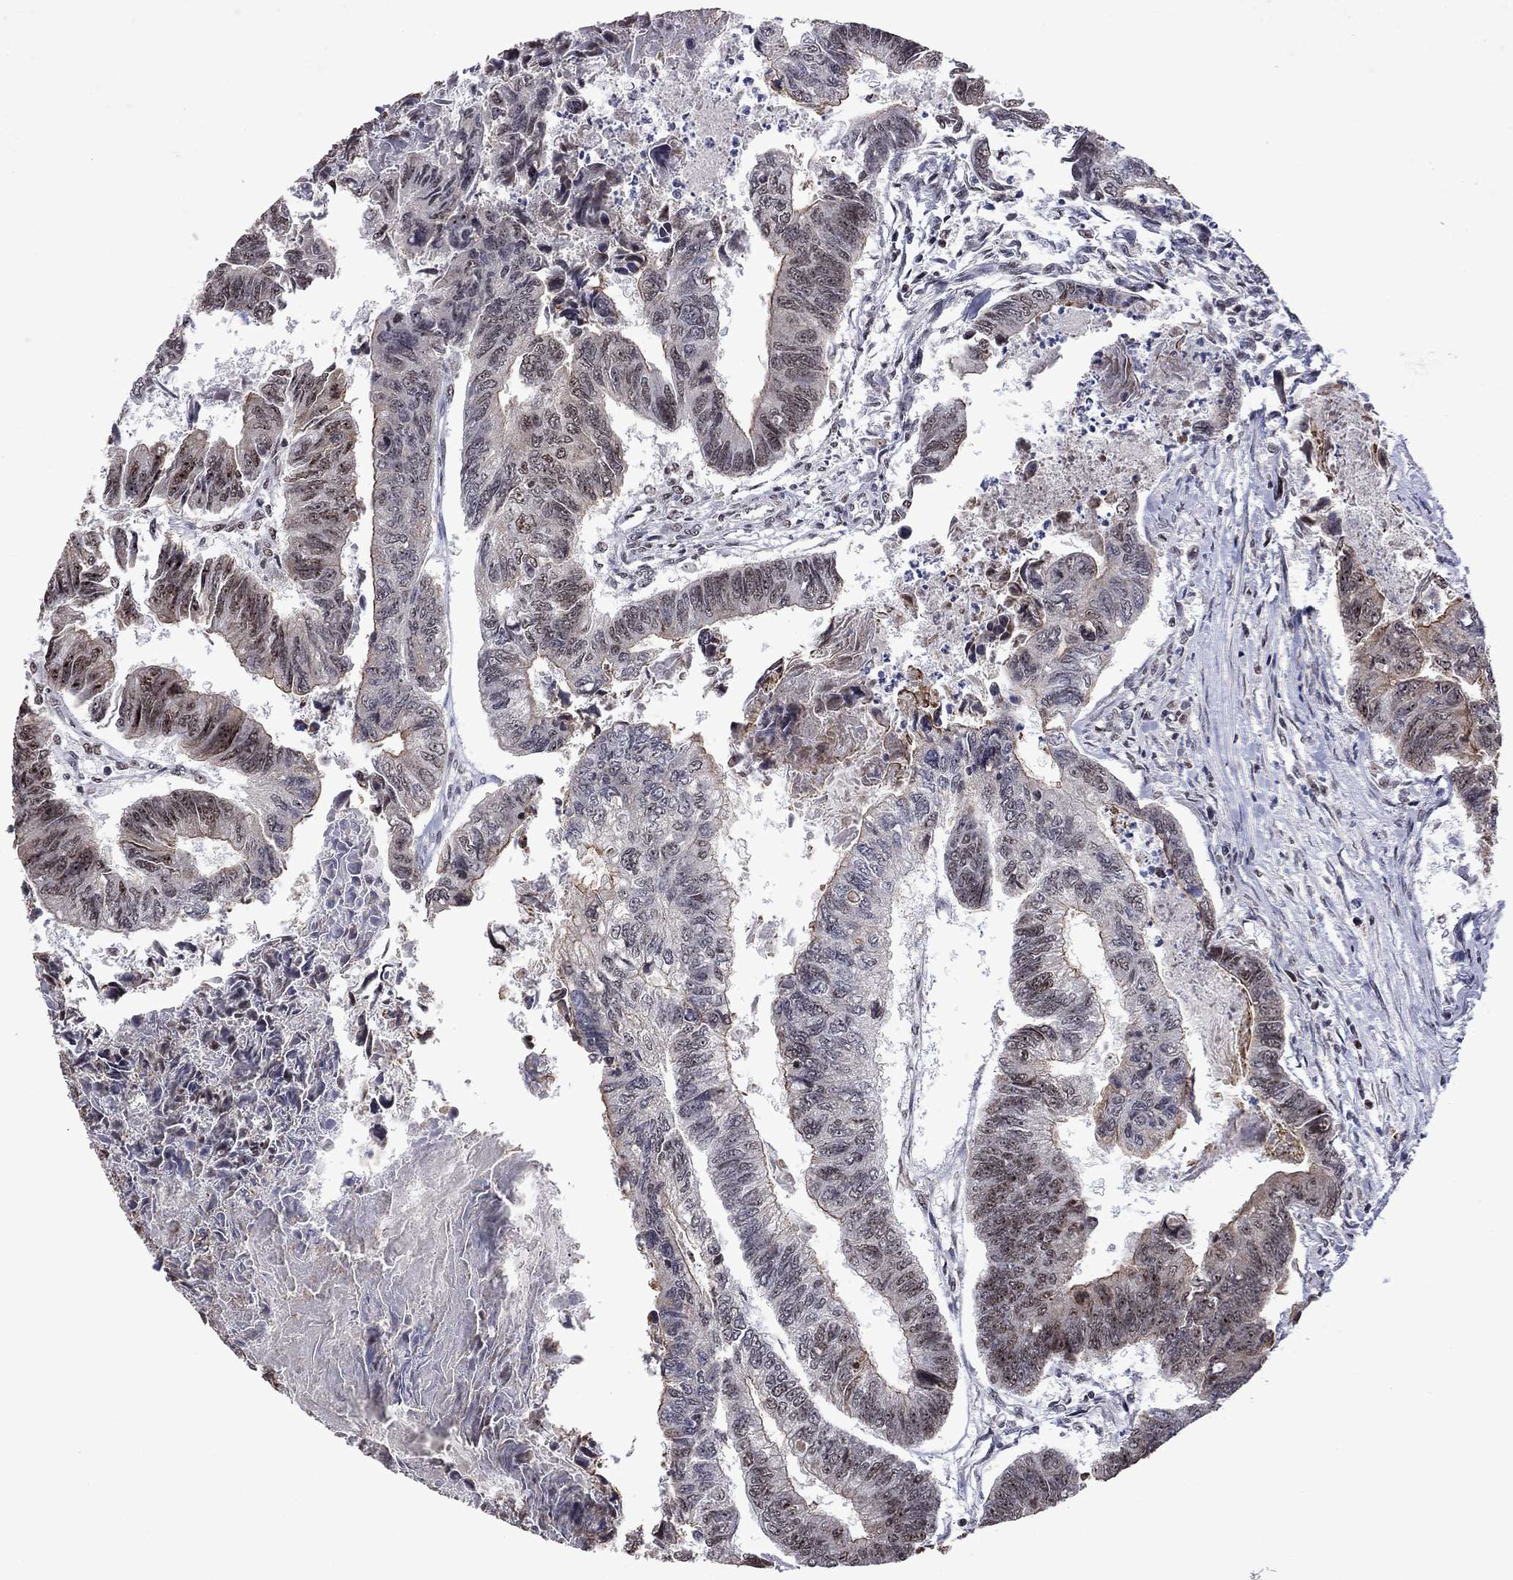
{"staining": {"intensity": "weak", "quantity": "<25%", "location": "cytoplasmic/membranous,nuclear"}, "tissue": "colorectal cancer", "cell_type": "Tumor cells", "image_type": "cancer", "snomed": [{"axis": "morphology", "description": "Adenocarcinoma, NOS"}, {"axis": "topography", "description": "Colon"}], "caption": "This image is of adenocarcinoma (colorectal) stained with immunohistochemistry to label a protein in brown with the nuclei are counter-stained blue. There is no staining in tumor cells. The staining was performed using DAB (3,3'-diaminobenzidine) to visualize the protein expression in brown, while the nuclei were stained in blue with hematoxylin (Magnification: 20x).", "gene": "SPOUT1", "patient": {"sex": "female", "age": 65}}